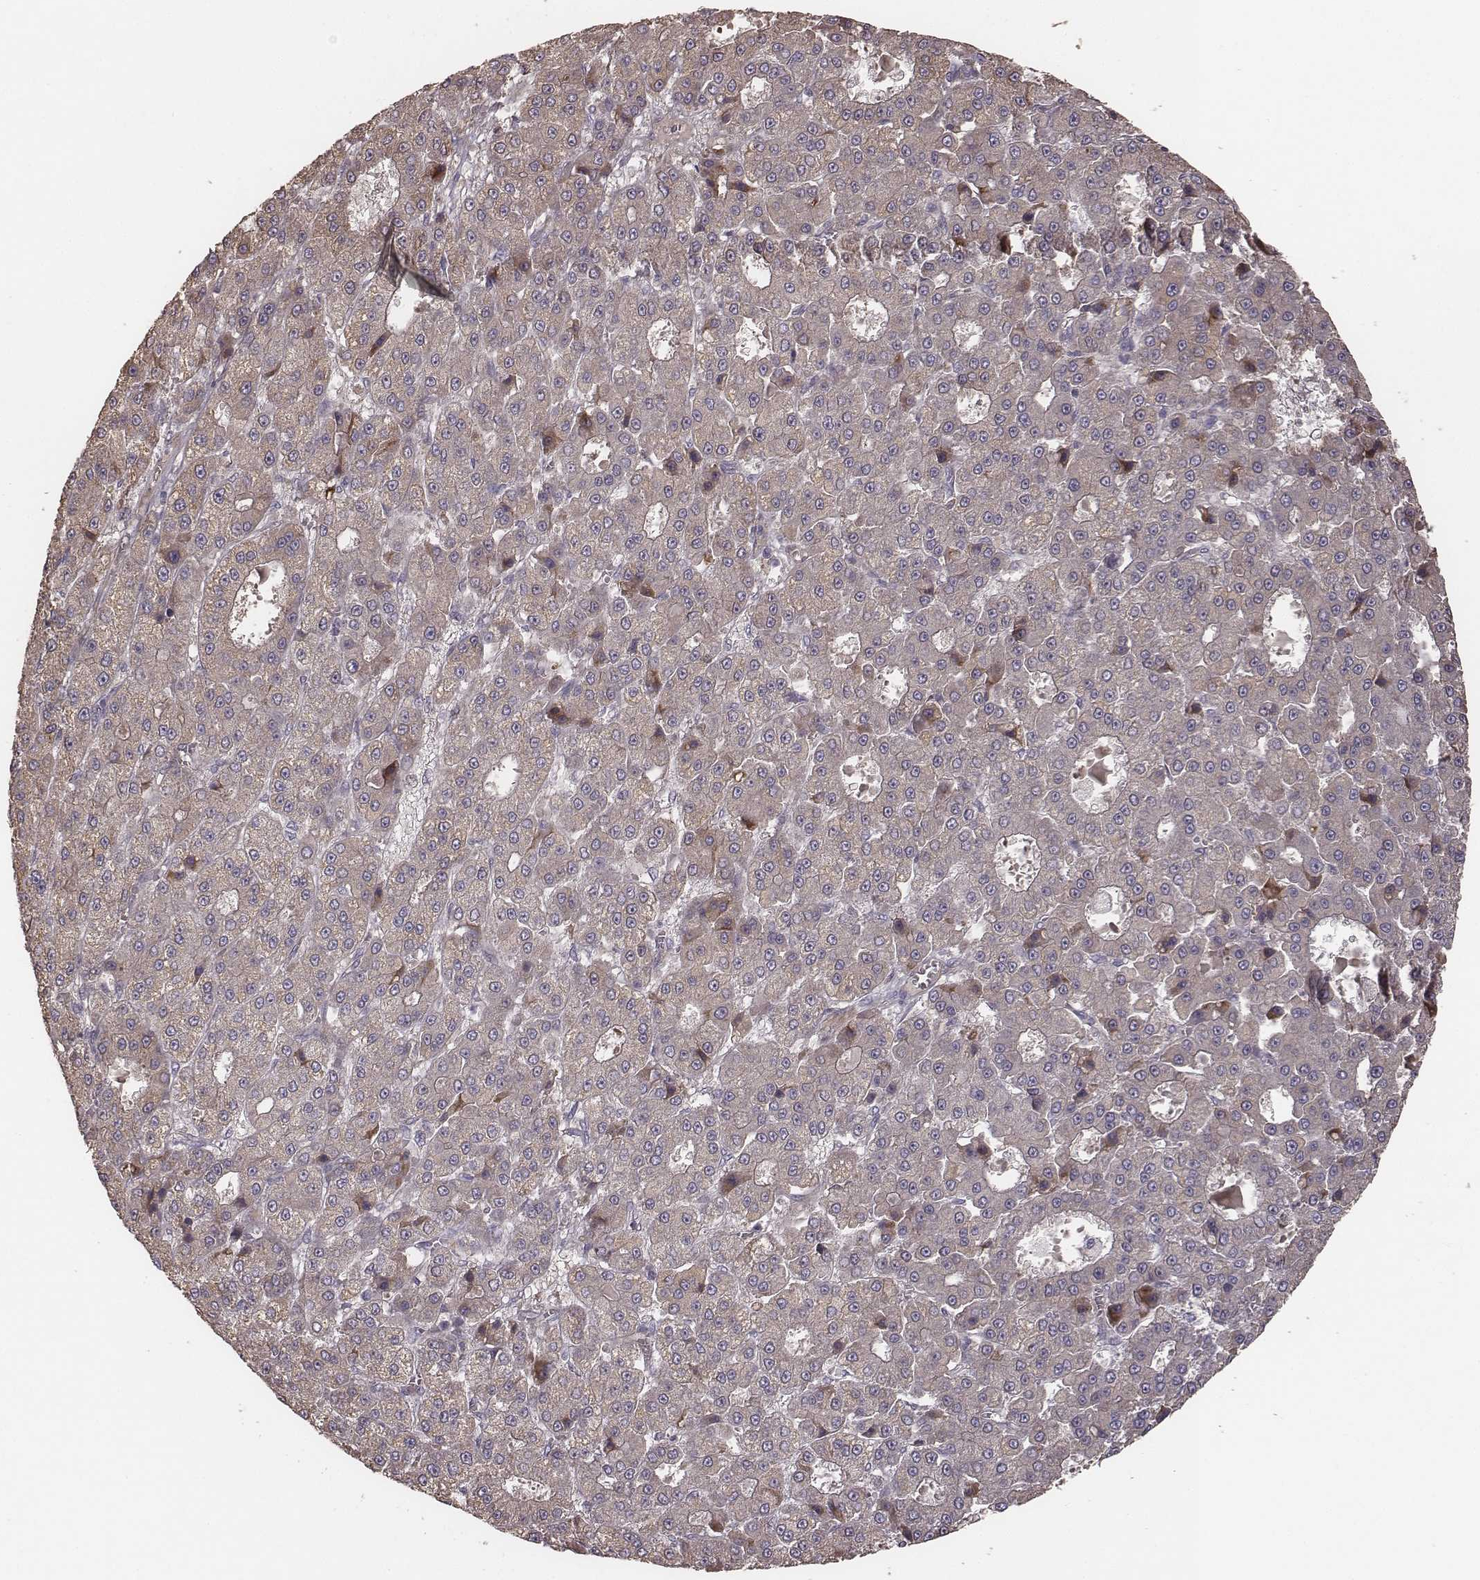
{"staining": {"intensity": "weak", "quantity": ">75%", "location": "cytoplasmic/membranous"}, "tissue": "liver cancer", "cell_type": "Tumor cells", "image_type": "cancer", "snomed": [{"axis": "morphology", "description": "Carcinoma, Hepatocellular, NOS"}, {"axis": "topography", "description": "Liver"}], "caption": "Approximately >75% of tumor cells in human hepatocellular carcinoma (liver) display weak cytoplasmic/membranous protein expression as visualized by brown immunohistochemical staining.", "gene": "OTOGL", "patient": {"sex": "male", "age": 70}}